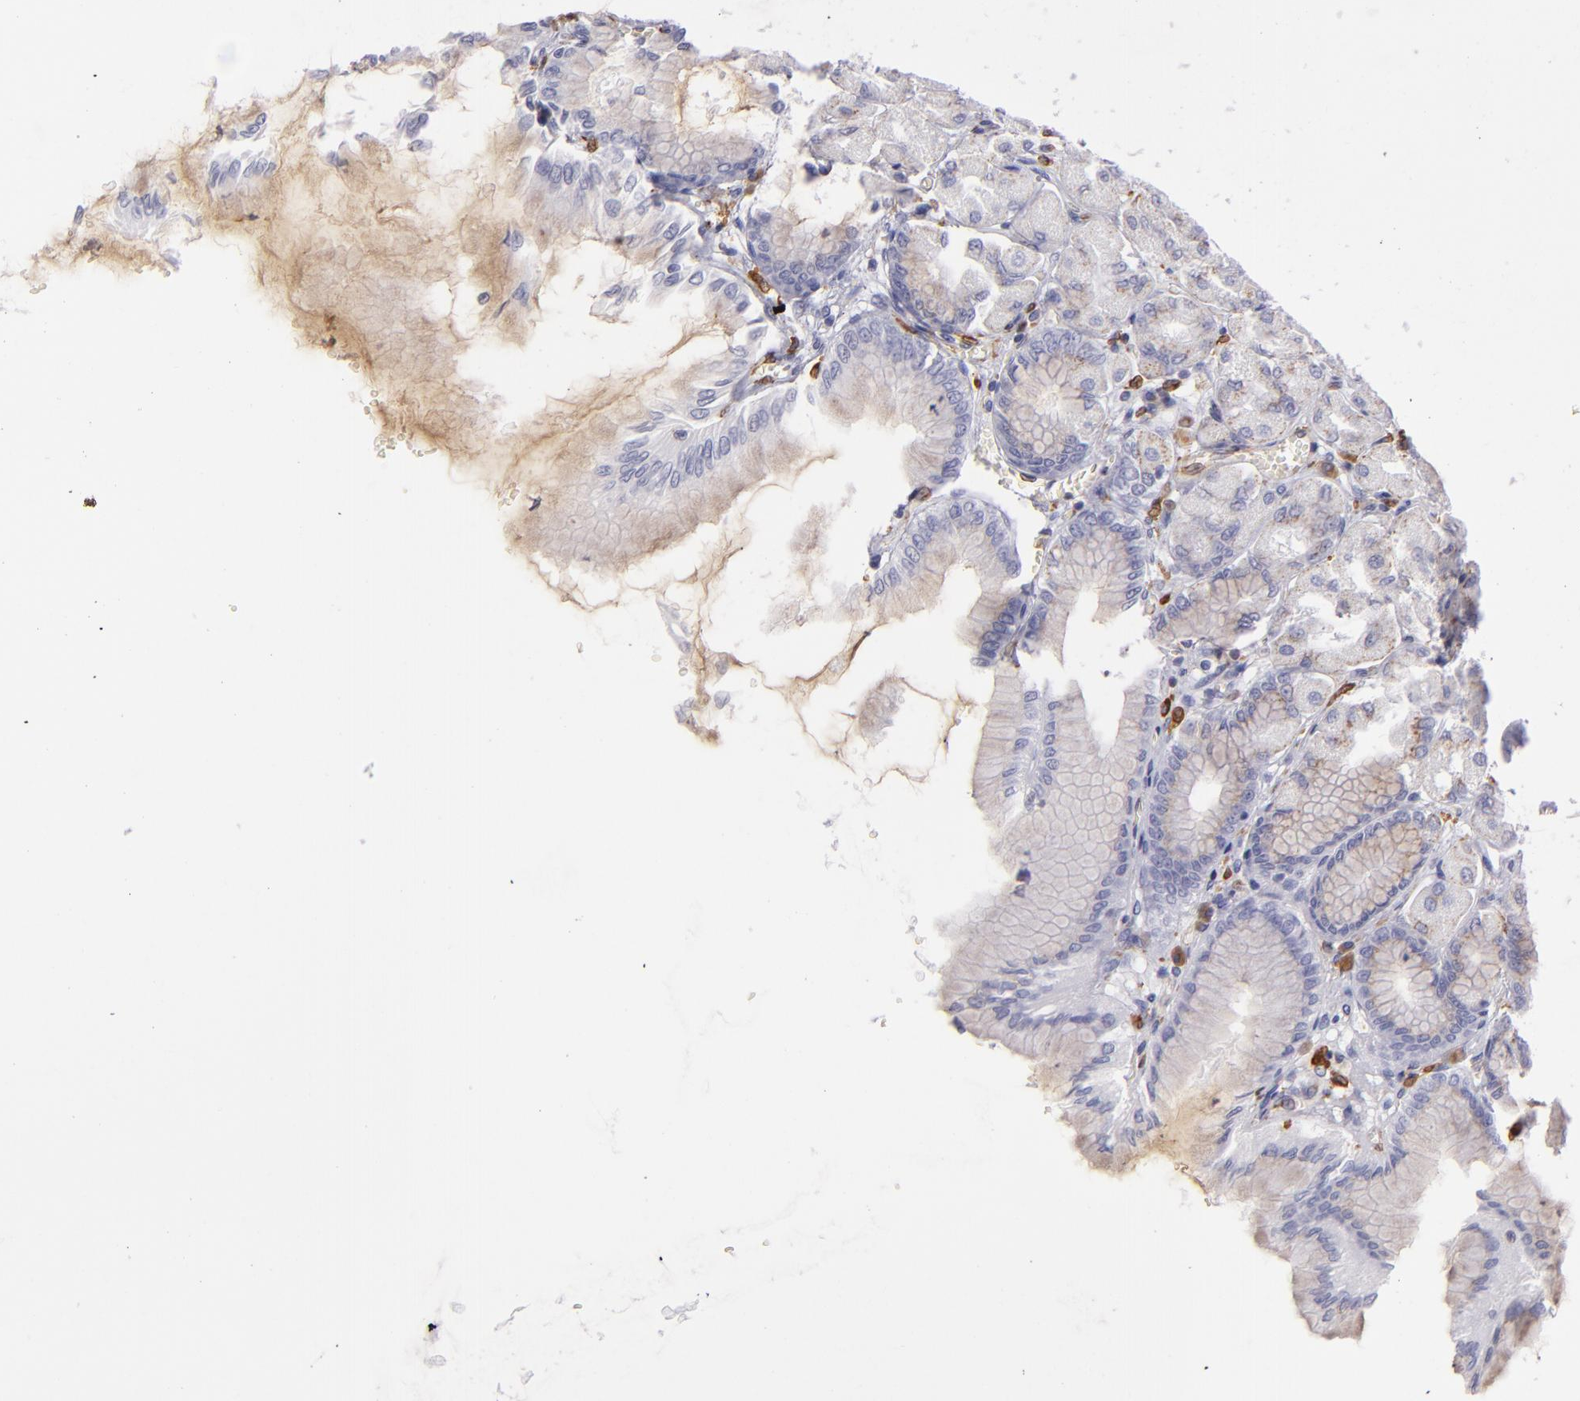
{"staining": {"intensity": "weak", "quantity": "25%-75%", "location": "cytoplasmic/membranous"}, "tissue": "stomach", "cell_type": "Glandular cells", "image_type": "normal", "snomed": [{"axis": "morphology", "description": "Normal tissue, NOS"}, {"axis": "topography", "description": "Stomach, upper"}], "caption": "Protein staining of normal stomach displays weak cytoplasmic/membranous staining in approximately 25%-75% of glandular cells.", "gene": "CD74", "patient": {"sex": "female", "age": 56}}